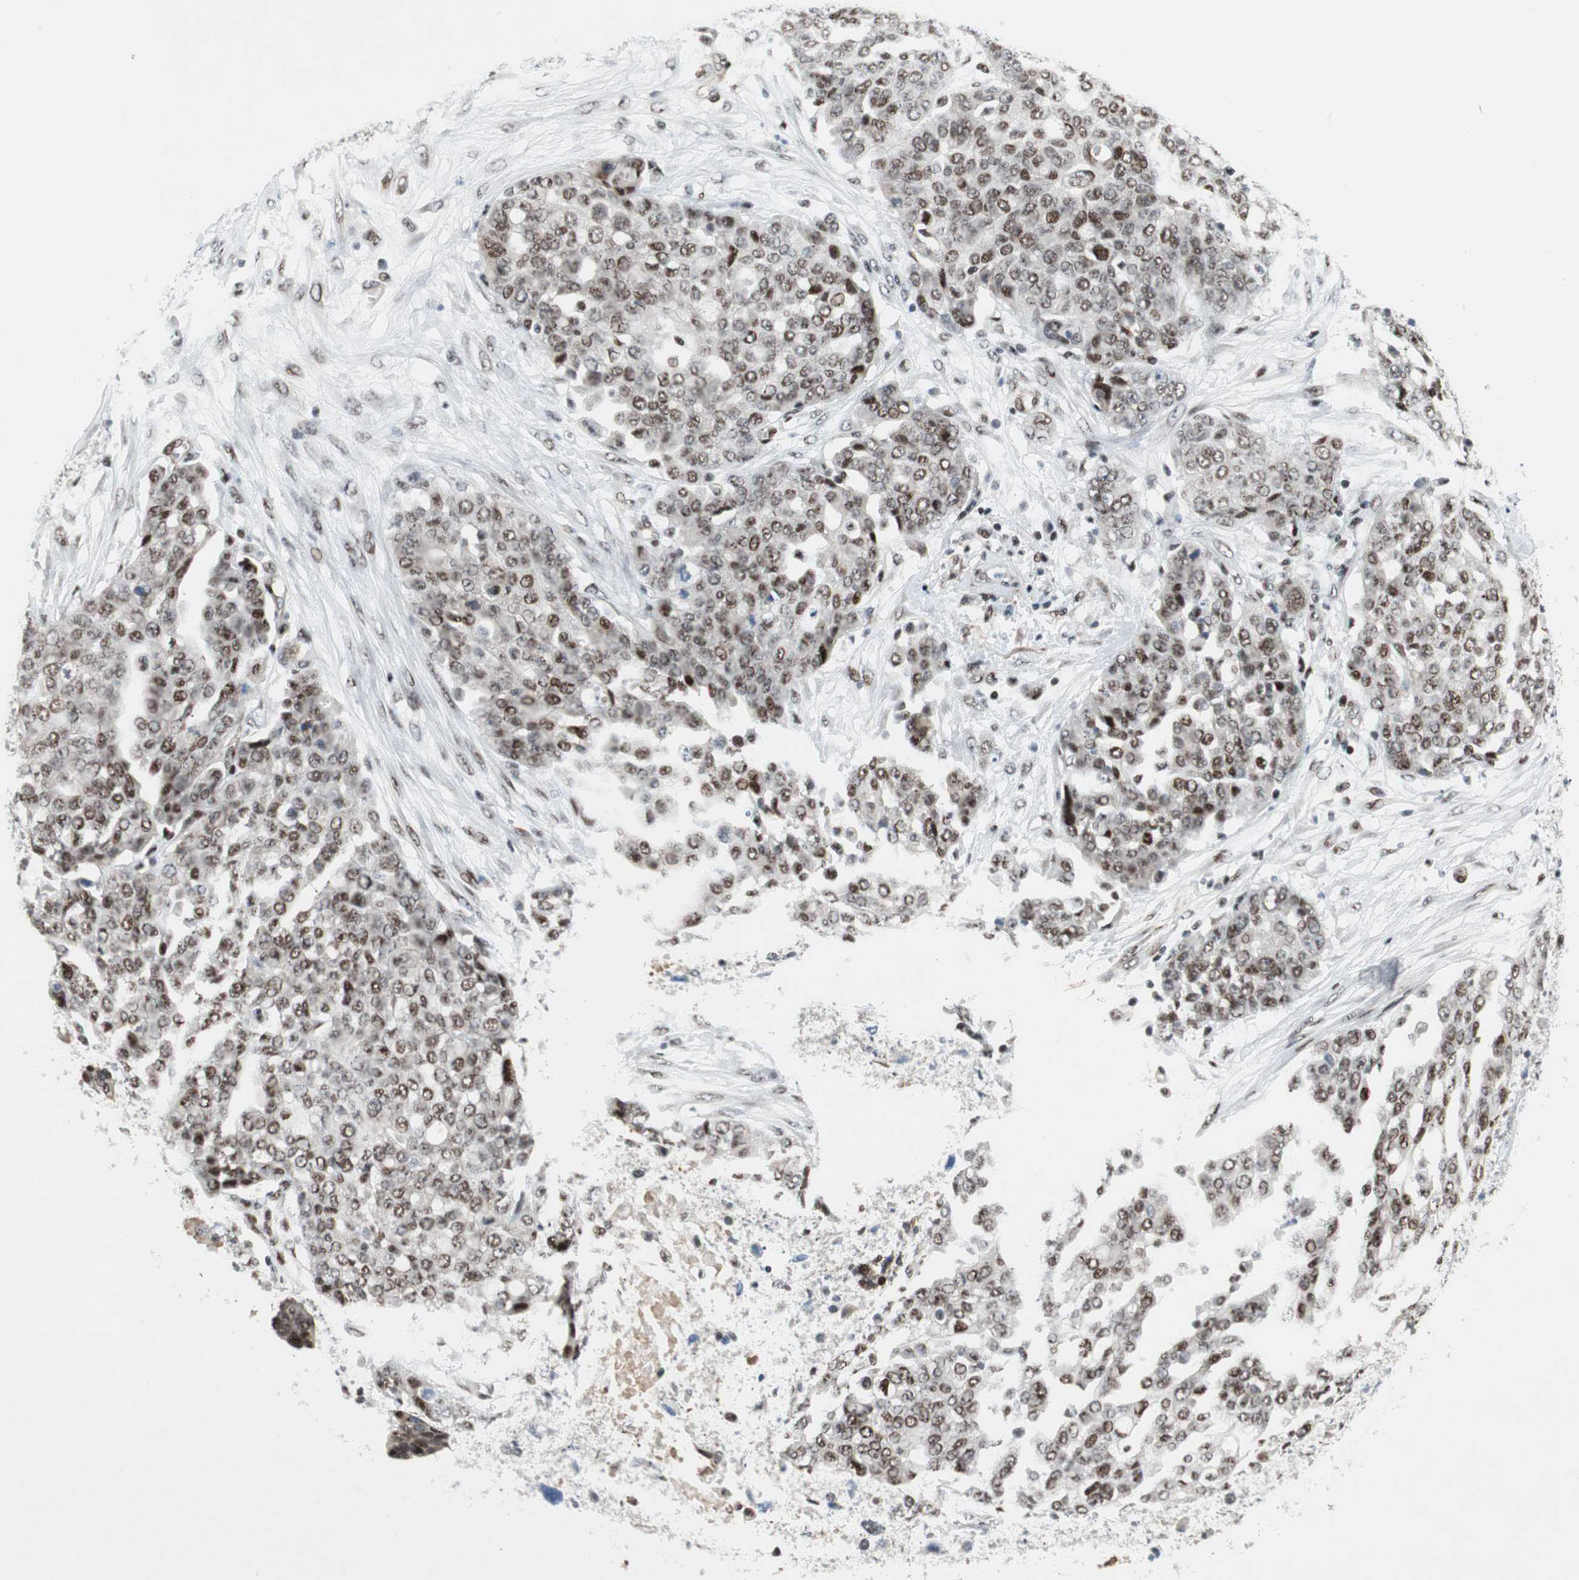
{"staining": {"intensity": "strong", "quantity": "25%-75%", "location": "nuclear"}, "tissue": "ovarian cancer", "cell_type": "Tumor cells", "image_type": "cancer", "snomed": [{"axis": "morphology", "description": "Cystadenocarcinoma, serous, NOS"}, {"axis": "topography", "description": "Soft tissue"}, {"axis": "topography", "description": "Ovary"}], "caption": "Tumor cells exhibit high levels of strong nuclear expression in about 25%-75% of cells in ovarian cancer (serous cystadenocarcinoma). (IHC, brightfield microscopy, high magnification).", "gene": "FBXO44", "patient": {"sex": "female", "age": 57}}